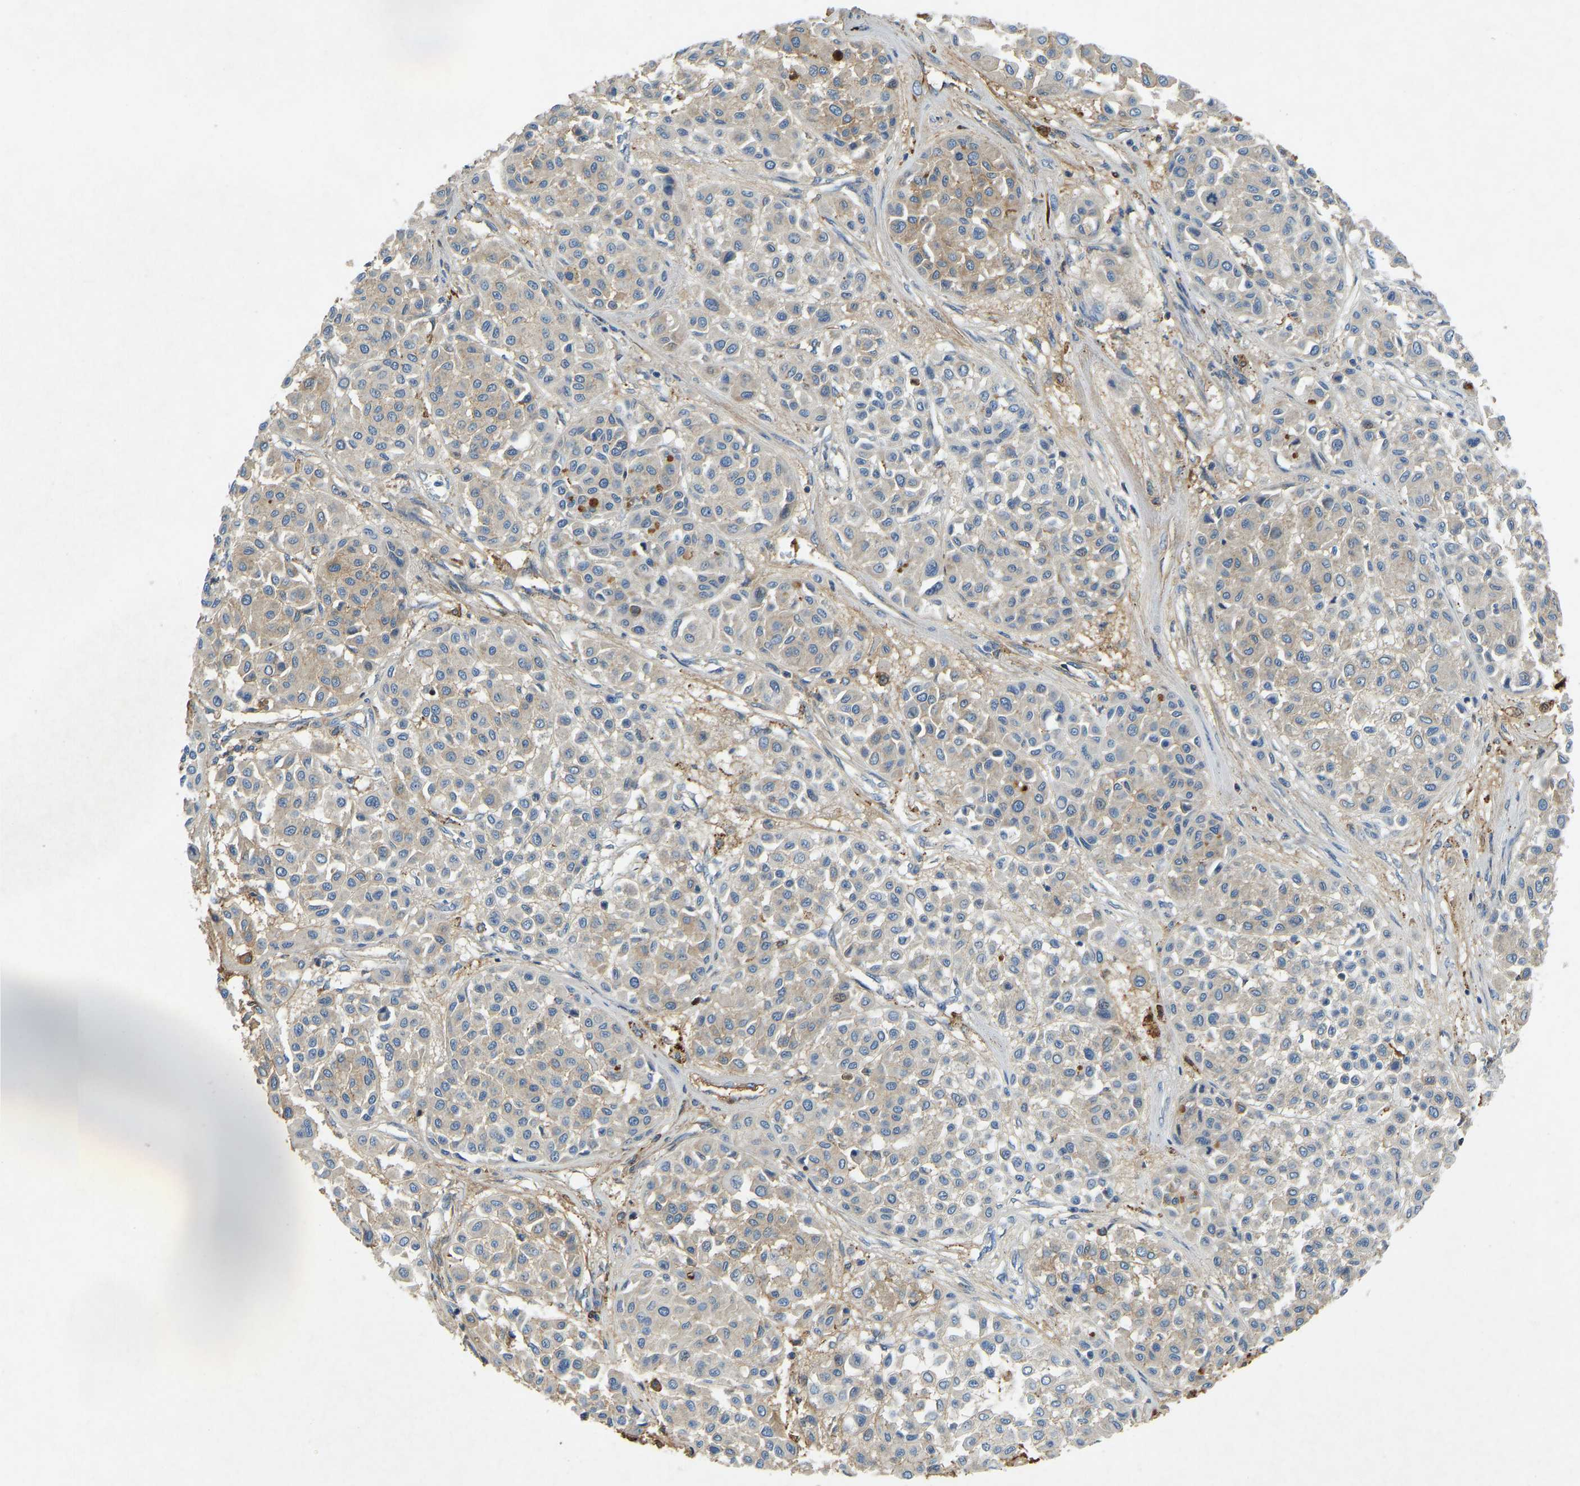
{"staining": {"intensity": "weak", "quantity": ">75%", "location": "cytoplasmic/membranous"}, "tissue": "melanoma", "cell_type": "Tumor cells", "image_type": "cancer", "snomed": [{"axis": "morphology", "description": "Malignant melanoma, Metastatic site"}, {"axis": "topography", "description": "Soft tissue"}], "caption": "Melanoma stained with DAB (3,3'-diaminobenzidine) IHC displays low levels of weak cytoplasmic/membranous expression in about >75% of tumor cells.", "gene": "THBS4", "patient": {"sex": "male", "age": 41}}